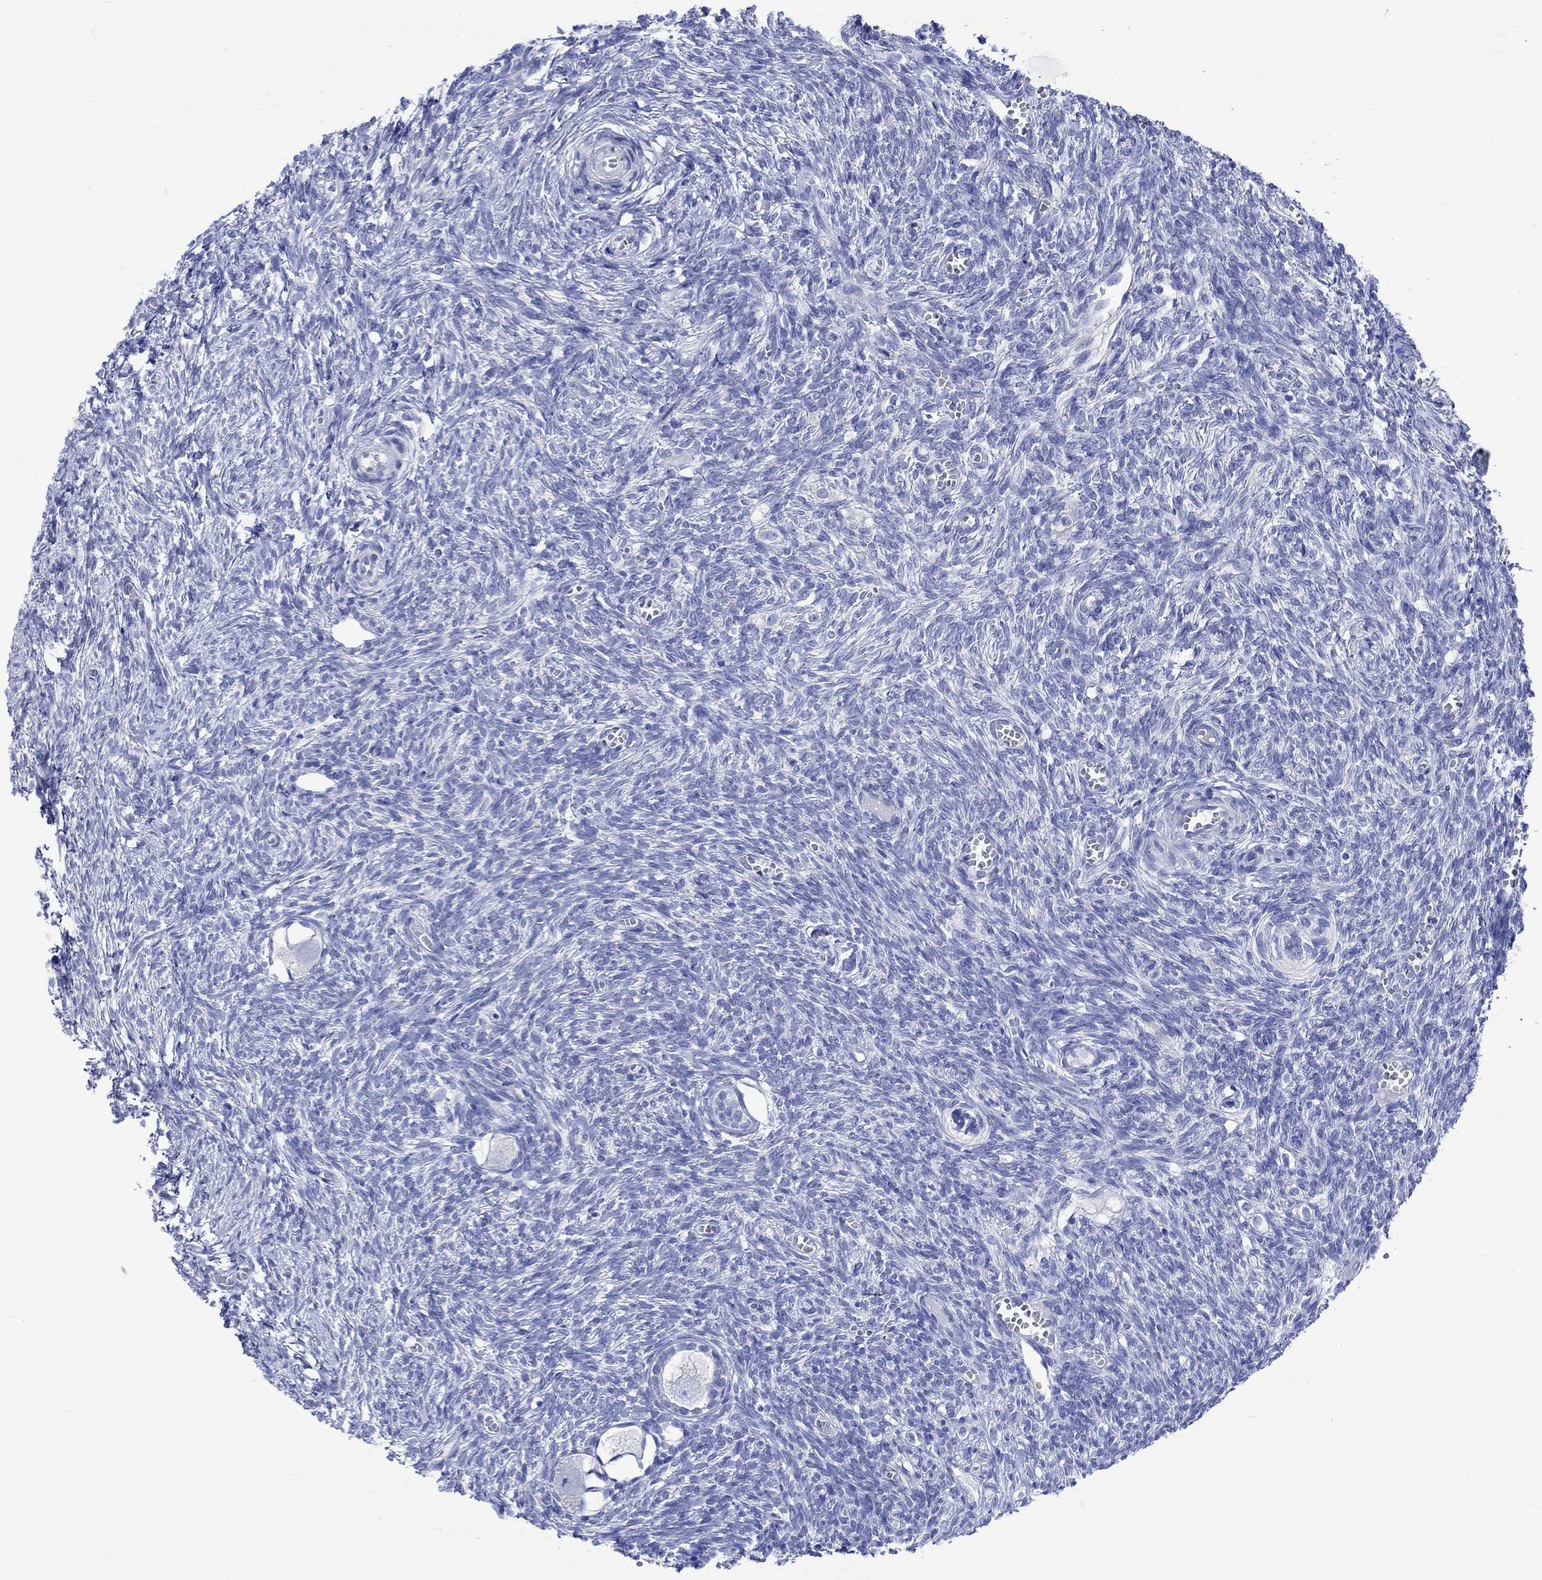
{"staining": {"intensity": "negative", "quantity": "none", "location": "none"}, "tissue": "ovary", "cell_type": "Follicle cells", "image_type": "normal", "snomed": [{"axis": "morphology", "description": "Normal tissue, NOS"}, {"axis": "topography", "description": "Ovary"}], "caption": "Immunohistochemistry (IHC) of unremarkable ovary shows no expression in follicle cells.", "gene": "KLHL33", "patient": {"sex": "female", "age": 43}}